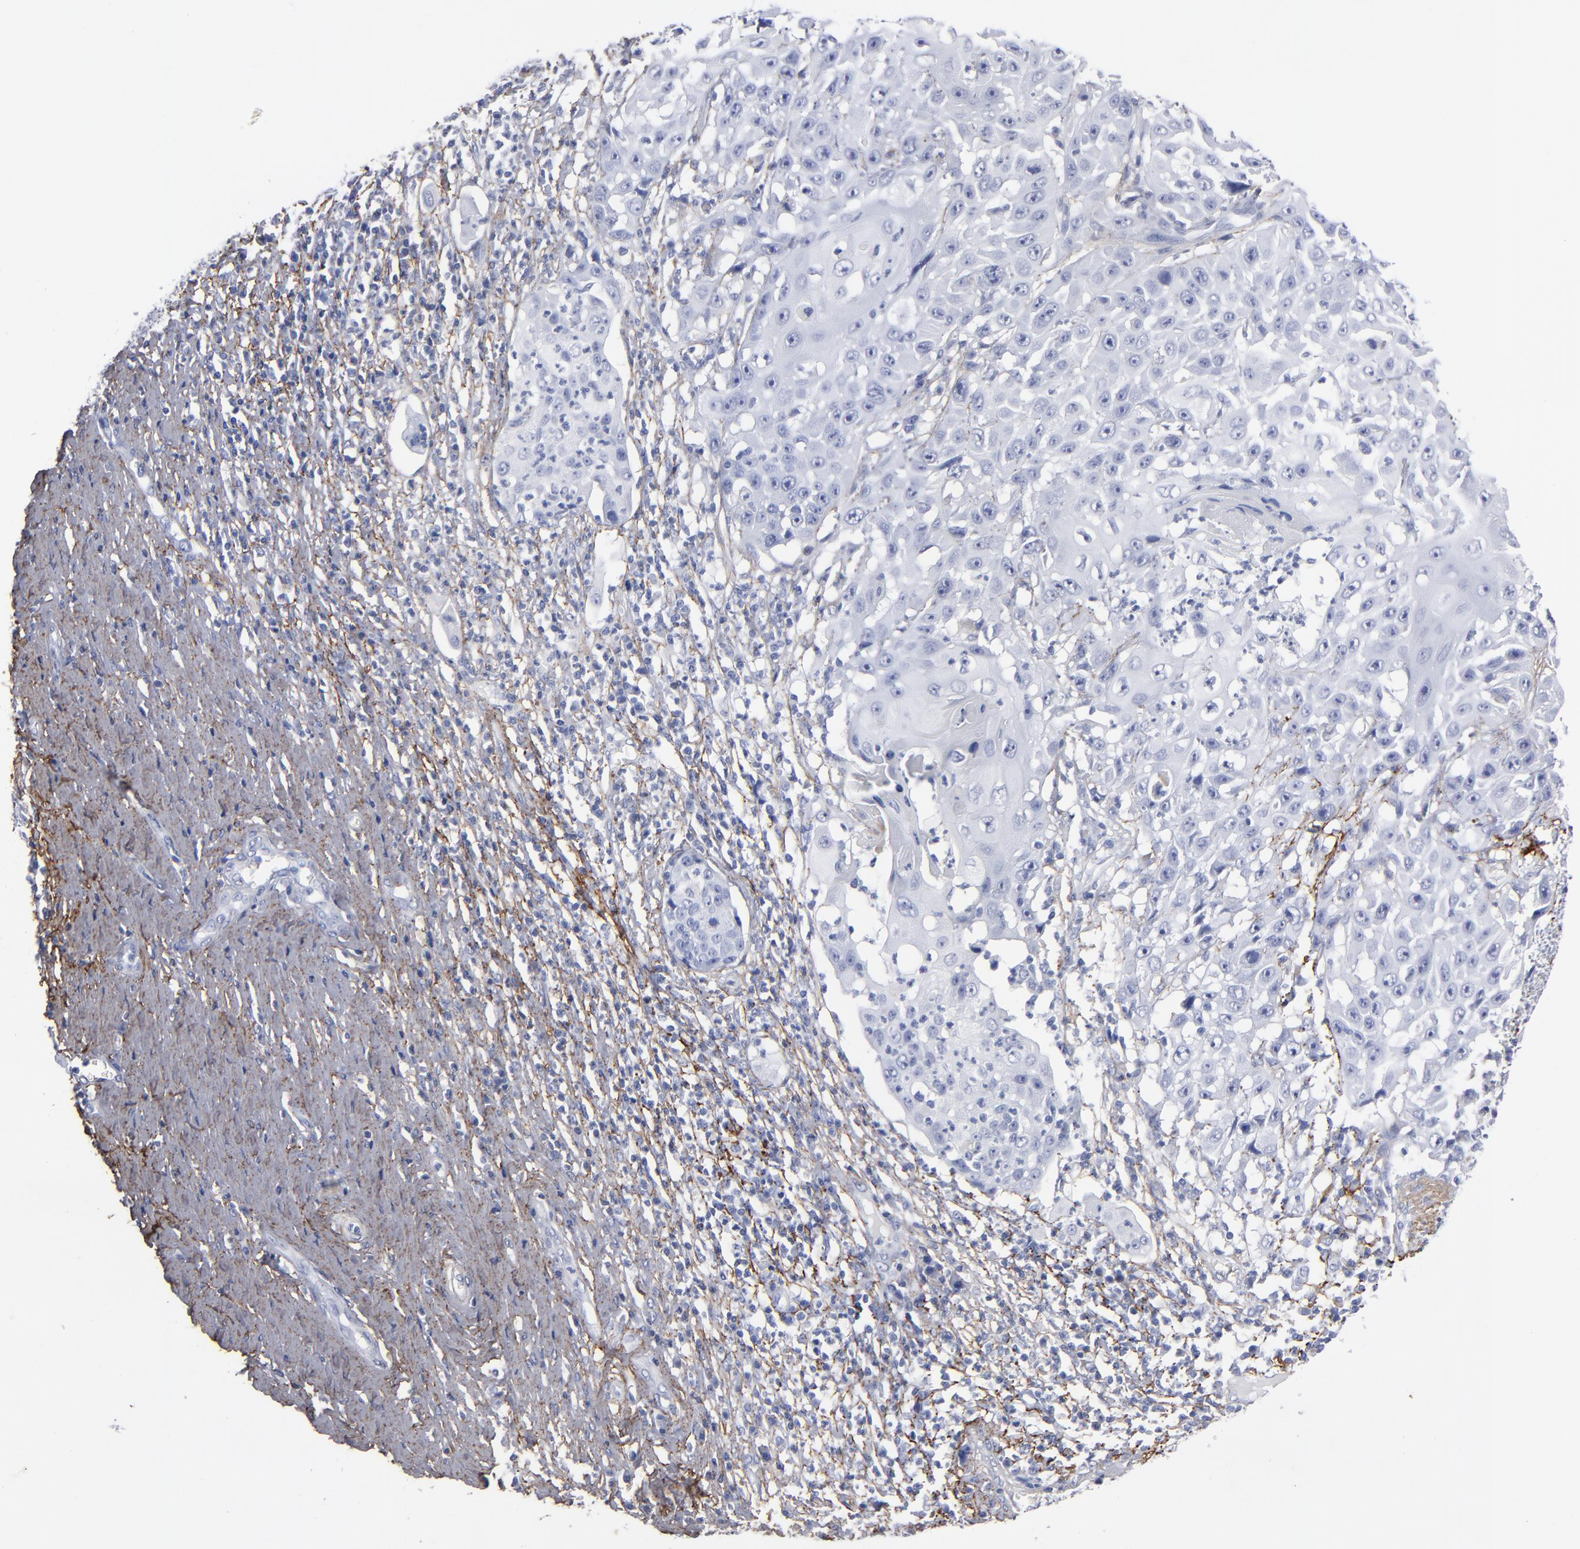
{"staining": {"intensity": "negative", "quantity": "none", "location": "none"}, "tissue": "cervical cancer", "cell_type": "Tumor cells", "image_type": "cancer", "snomed": [{"axis": "morphology", "description": "Squamous cell carcinoma, NOS"}, {"axis": "topography", "description": "Cervix"}], "caption": "High magnification brightfield microscopy of squamous cell carcinoma (cervical) stained with DAB (3,3'-diaminobenzidine) (brown) and counterstained with hematoxylin (blue): tumor cells show no significant expression. The staining was performed using DAB (3,3'-diaminobenzidine) to visualize the protein expression in brown, while the nuclei were stained in blue with hematoxylin (Magnification: 20x).", "gene": "EMILIN1", "patient": {"sex": "female", "age": 39}}